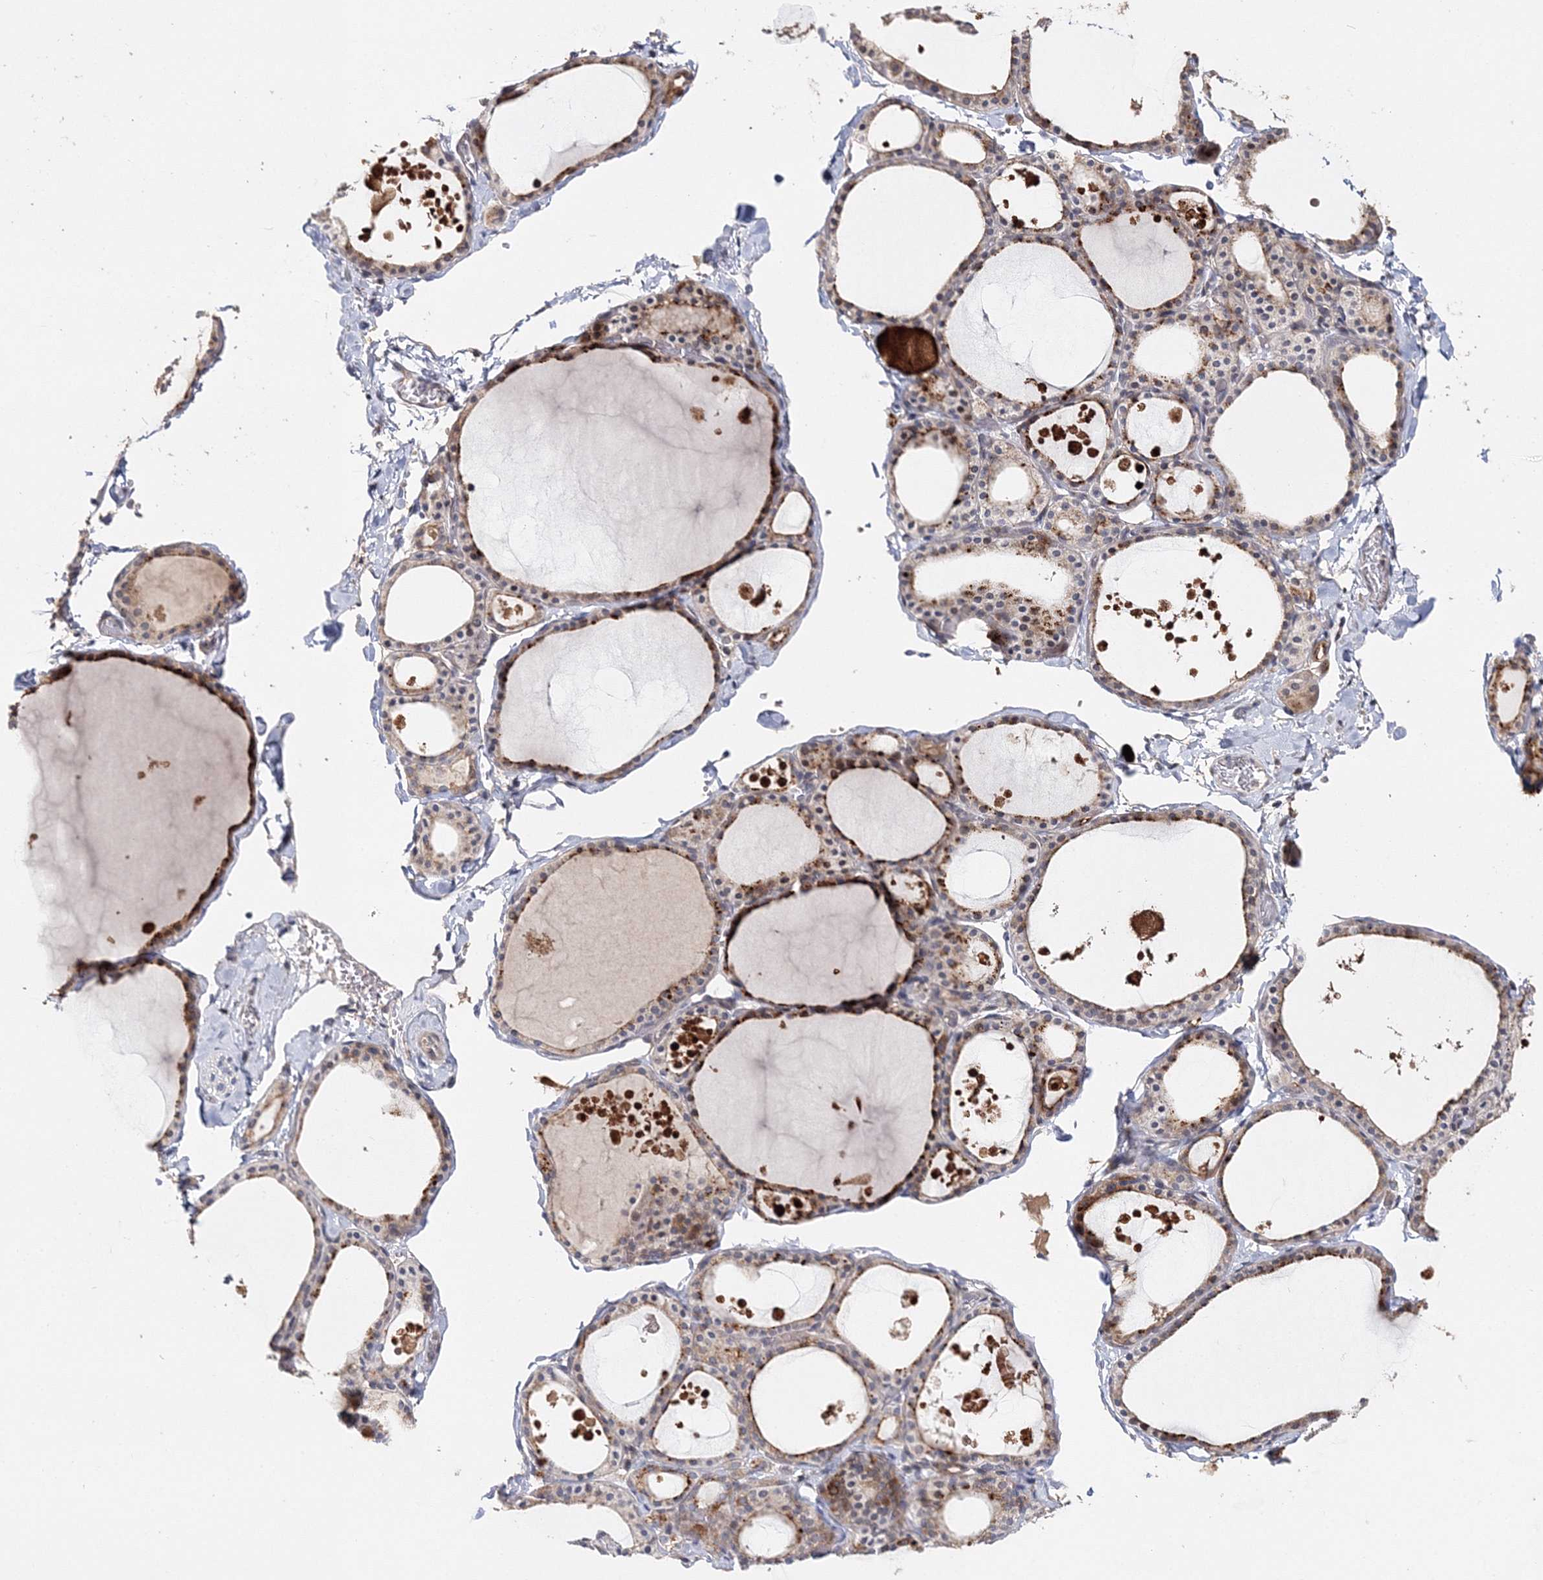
{"staining": {"intensity": "moderate", "quantity": ">75%", "location": "cytoplasmic/membranous"}, "tissue": "thyroid gland", "cell_type": "Glandular cells", "image_type": "normal", "snomed": [{"axis": "morphology", "description": "Normal tissue, NOS"}, {"axis": "topography", "description": "Thyroid gland"}], "caption": "The histopathology image demonstrates immunohistochemical staining of benign thyroid gland. There is moderate cytoplasmic/membranous expression is present in approximately >75% of glandular cells. (Stains: DAB (3,3'-diaminobenzidine) in brown, nuclei in blue, Microscopy: brightfield microscopy at high magnification).", "gene": "GJB5", "patient": {"sex": "male", "age": 56}}